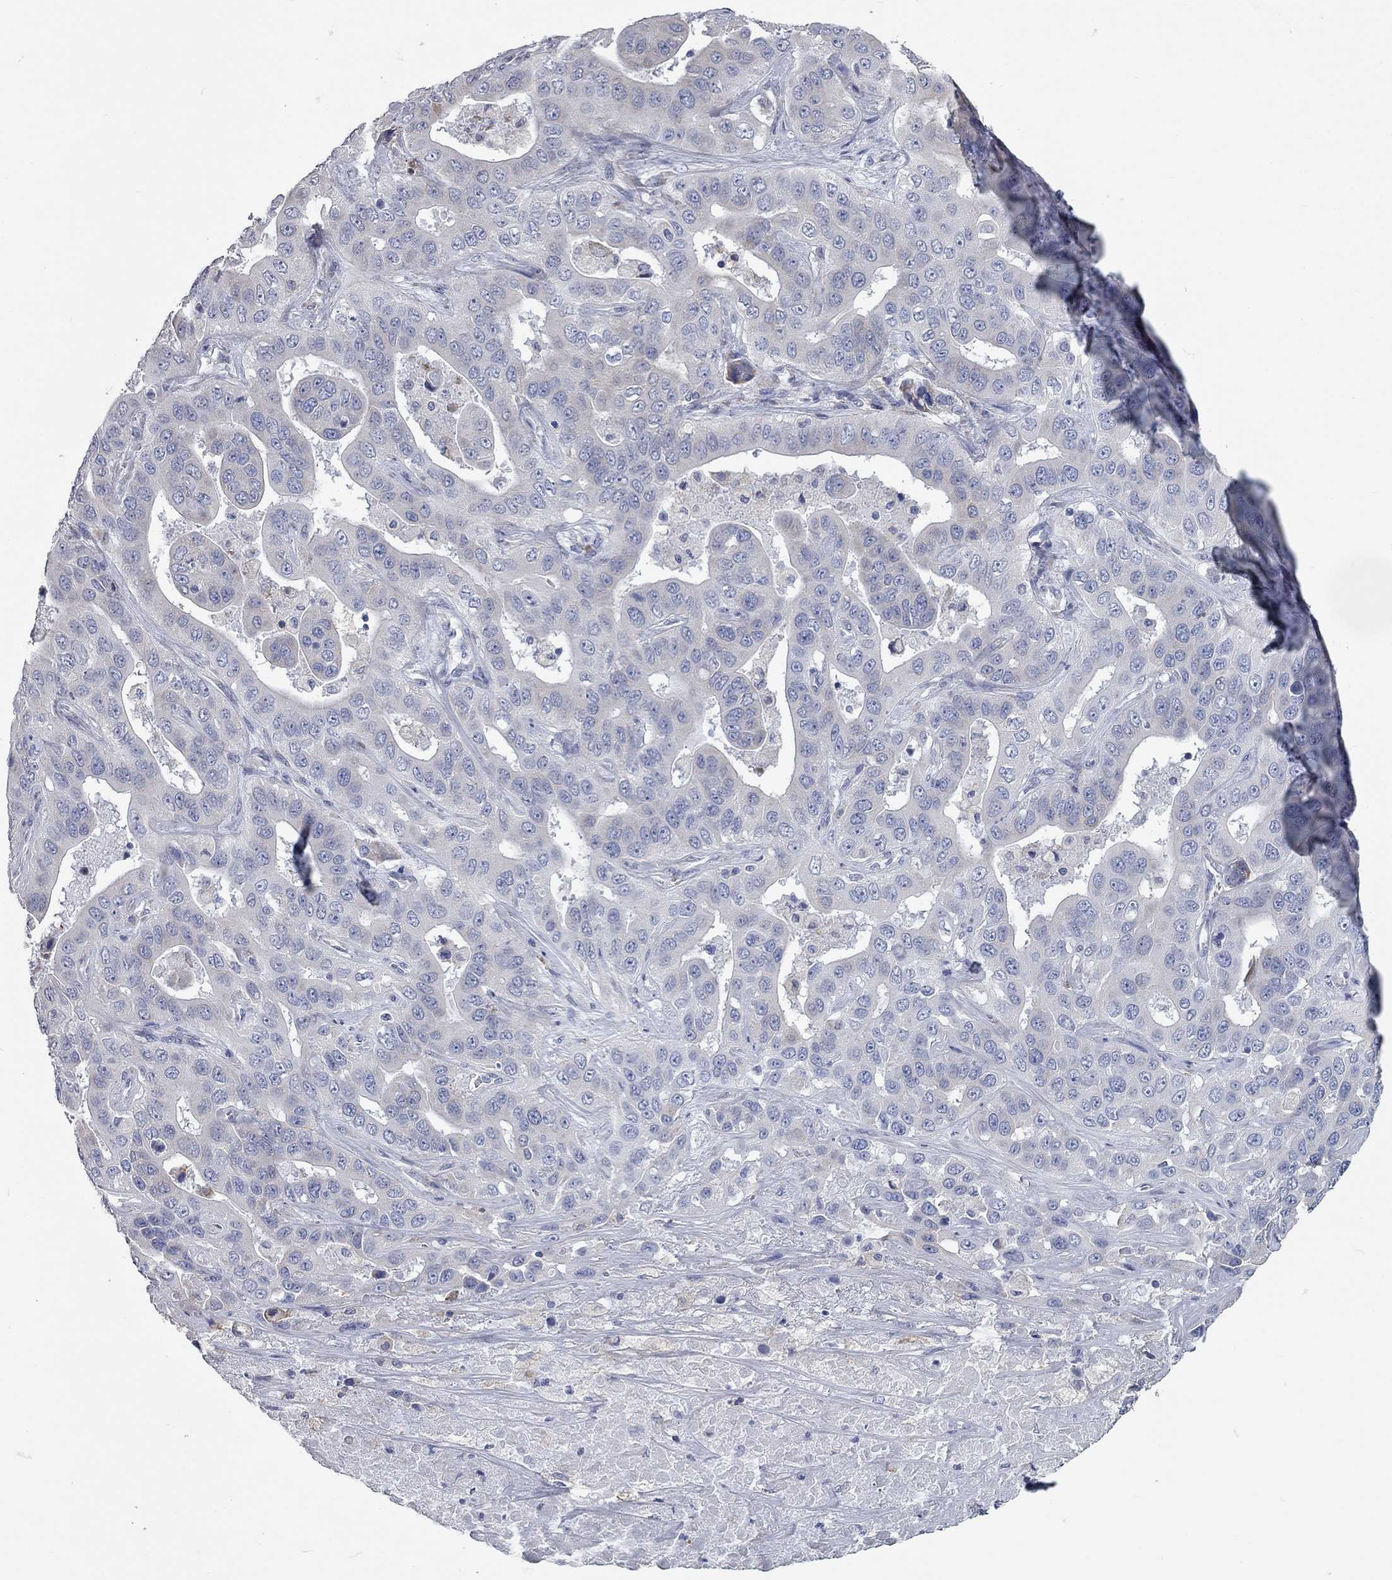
{"staining": {"intensity": "negative", "quantity": "none", "location": "none"}, "tissue": "liver cancer", "cell_type": "Tumor cells", "image_type": "cancer", "snomed": [{"axis": "morphology", "description": "Cholangiocarcinoma"}, {"axis": "topography", "description": "Liver"}], "caption": "This photomicrograph is of liver cholangiocarcinoma stained with immunohistochemistry (IHC) to label a protein in brown with the nuclei are counter-stained blue. There is no positivity in tumor cells.", "gene": "XAGE2", "patient": {"sex": "female", "age": 52}}